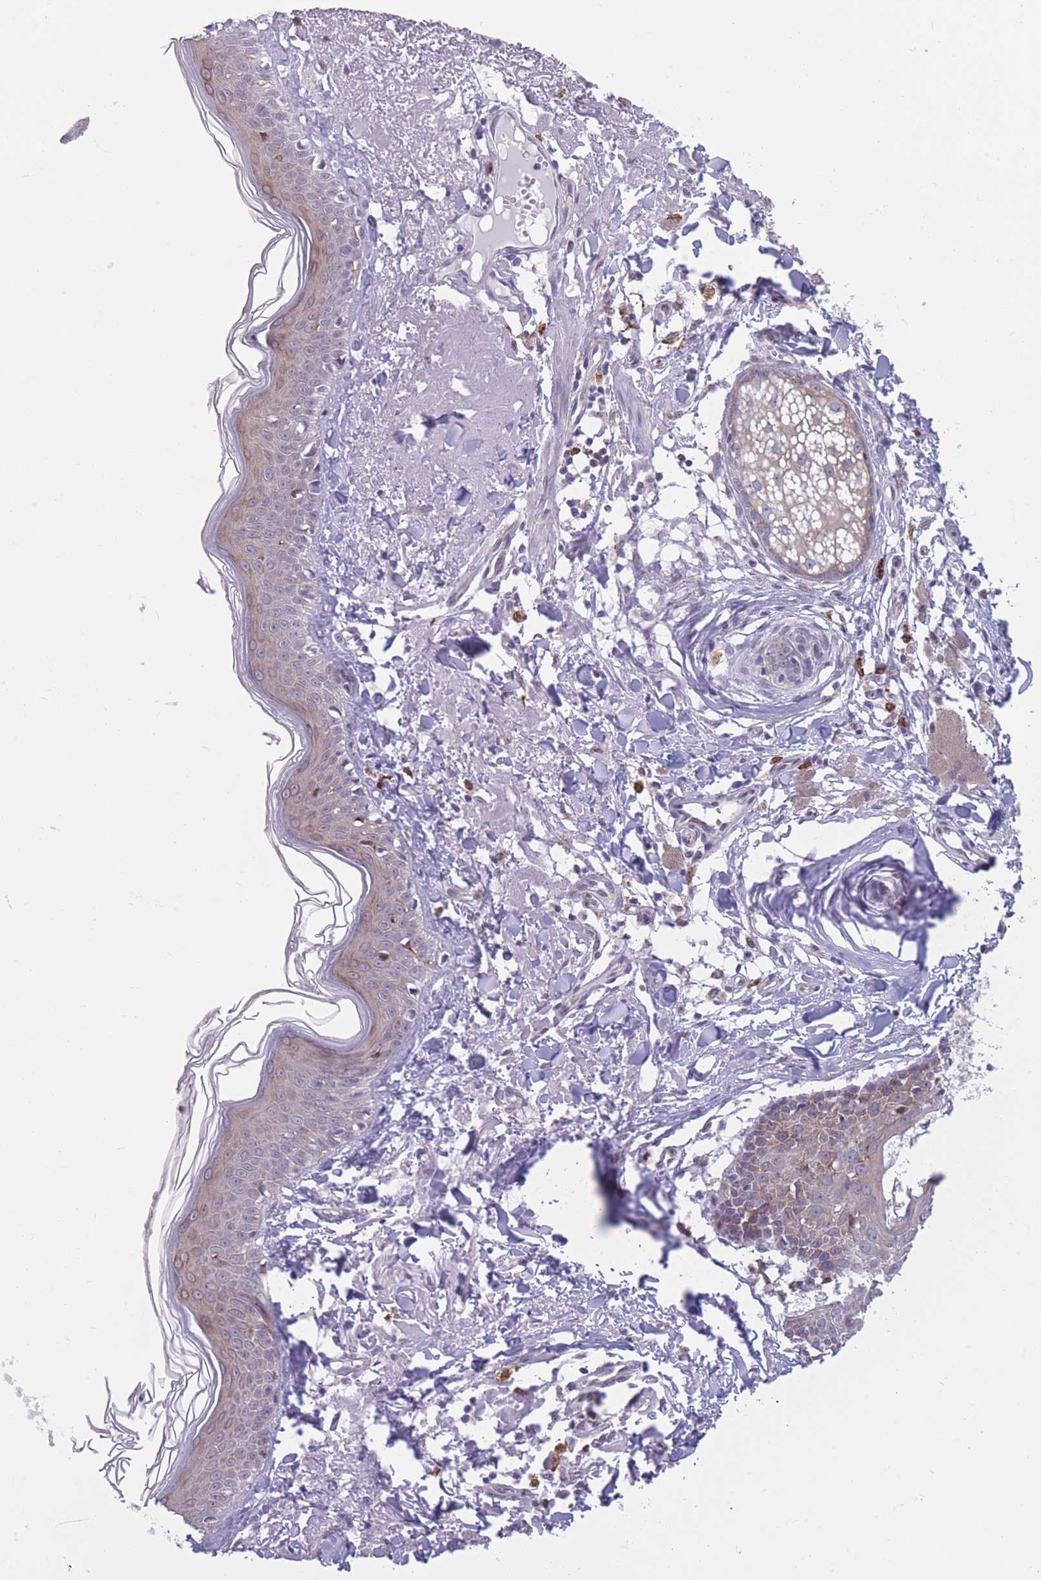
{"staining": {"intensity": "weak", "quantity": ">75%", "location": "cytoplasmic/membranous"}, "tissue": "skin", "cell_type": "Fibroblasts", "image_type": "normal", "snomed": [{"axis": "morphology", "description": "Normal tissue, NOS"}, {"axis": "morphology", "description": "Malignant melanoma, NOS"}, {"axis": "topography", "description": "Skin"}], "caption": "Fibroblasts reveal weak cytoplasmic/membranous staining in approximately >75% of cells in normal skin. (IHC, brightfield microscopy, high magnification).", "gene": "TMEM121", "patient": {"sex": "male", "age": 80}}